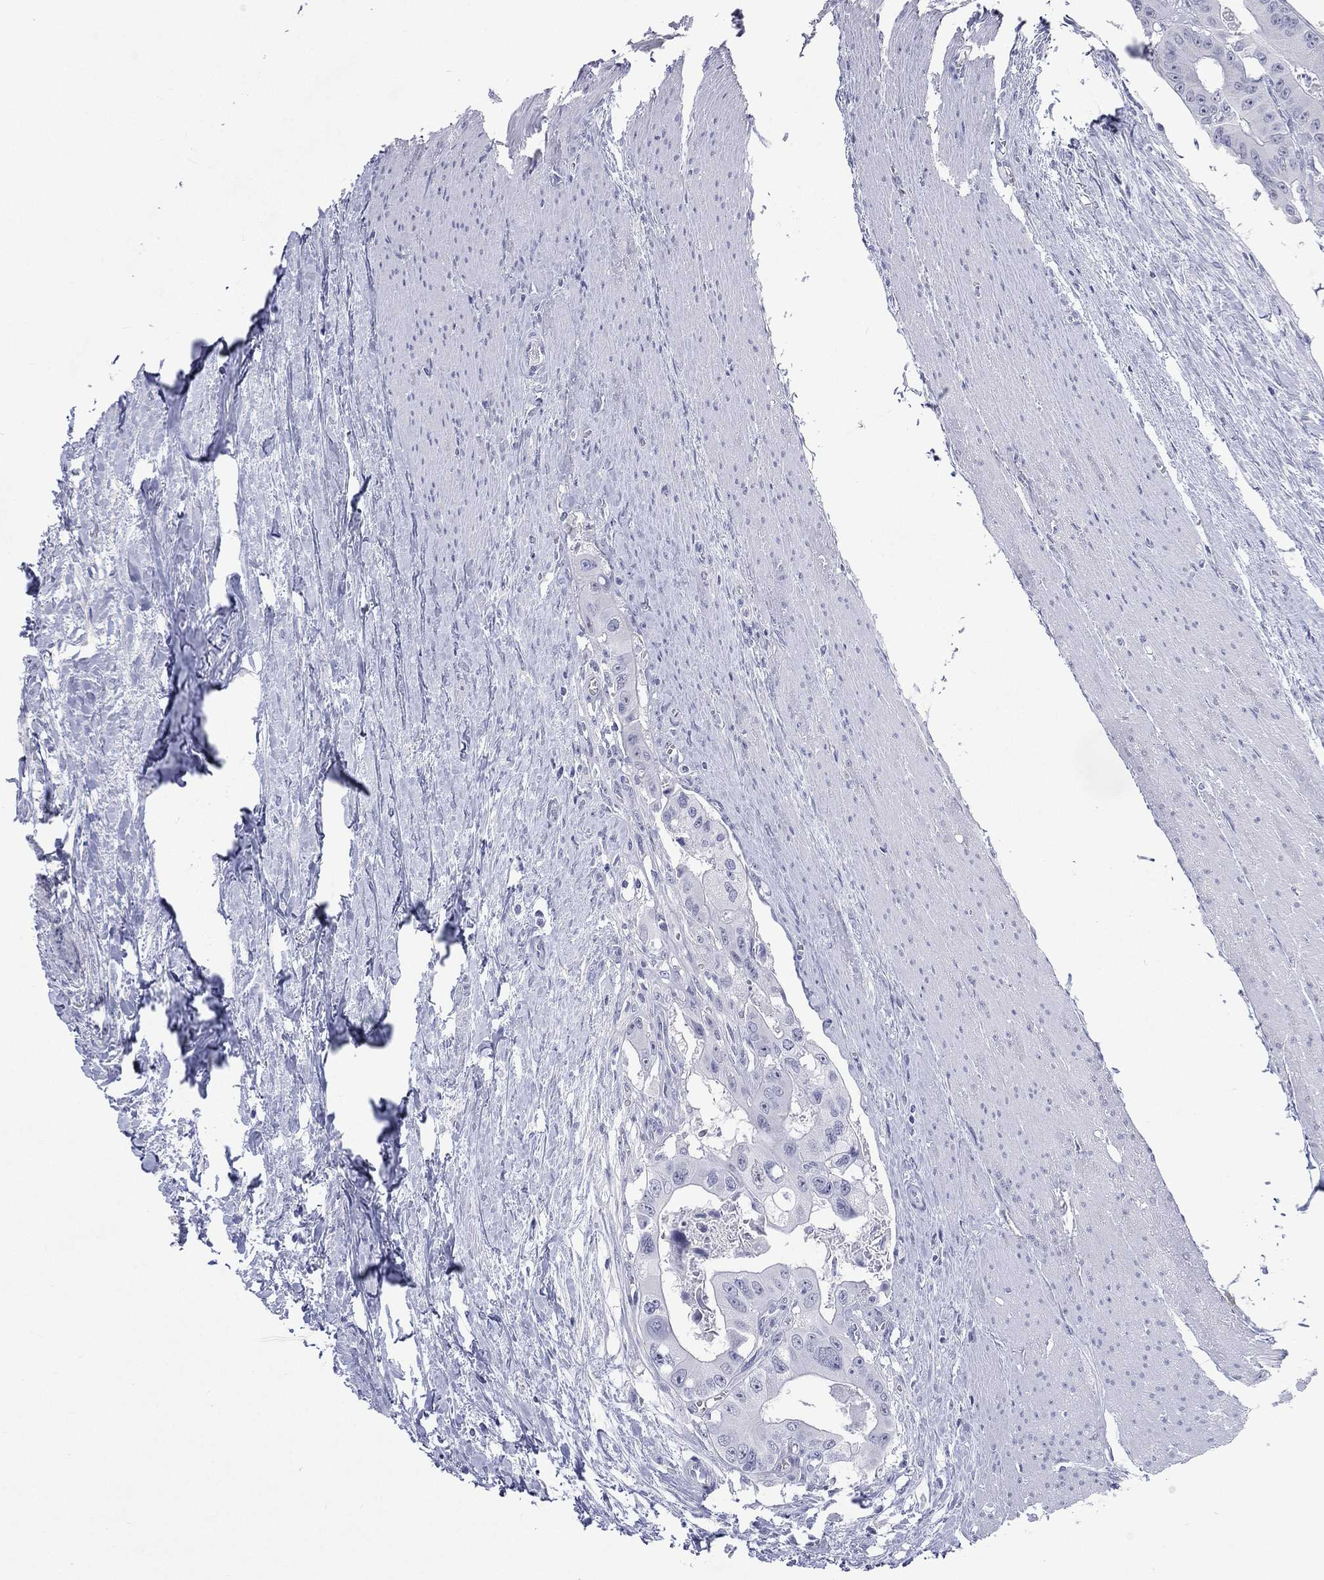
{"staining": {"intensity": "negative", "quantity": "none", "location": "none"}, "tissue": "colorectal cancer", "cell_type": "Tumor cells", "image_type": "cancer", "snomed": [{"axis": "morphology", "description": "Adenocarcinoma, NOS"}, {"axis": "topography", "description": "Rectum"}], "caption": "A histopathology image of human colorectal cancer is negative for staining in tumor cells.", "gene": "SSX1", "patient": {"sex": "male", "age": 64}}